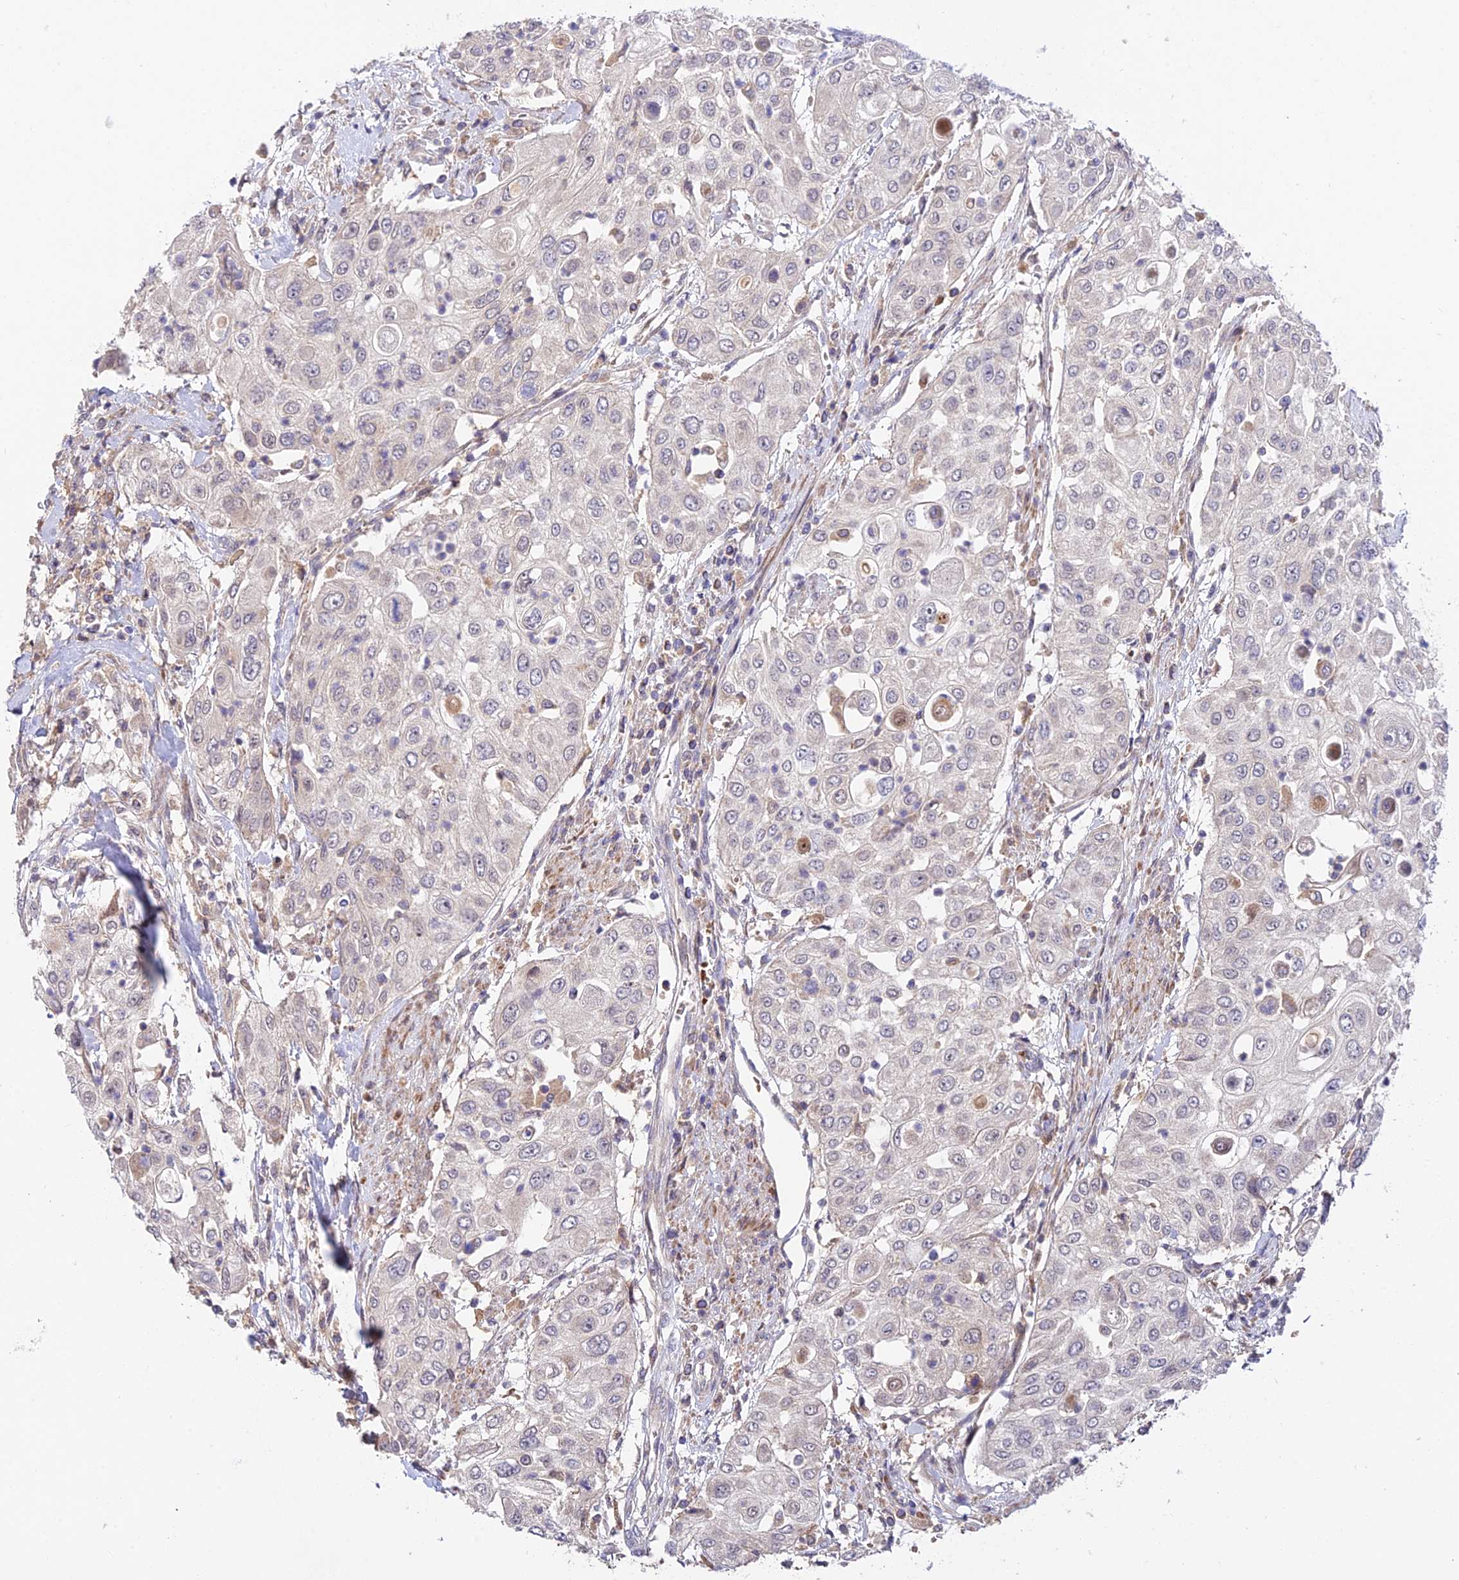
{"staining": {"intensity": "negative", "quantity": "none", "location": "none"}, "tissue": "urothelial cancer", "cell_type": "Tumor cells", "image_type": "cancer", "snomed": [{"axis": "morphology", "description": "Urothelial carcinoma, High grade"}, {"axis": "topography", "description": "Urinary bladder"}], "caption": "The immunohistochemistry histopathology image has no significant staining in tumor cells of urothelial cancer tissue.", "gene": "FUOM", "patient": {"sex": "female", "age": 79}}